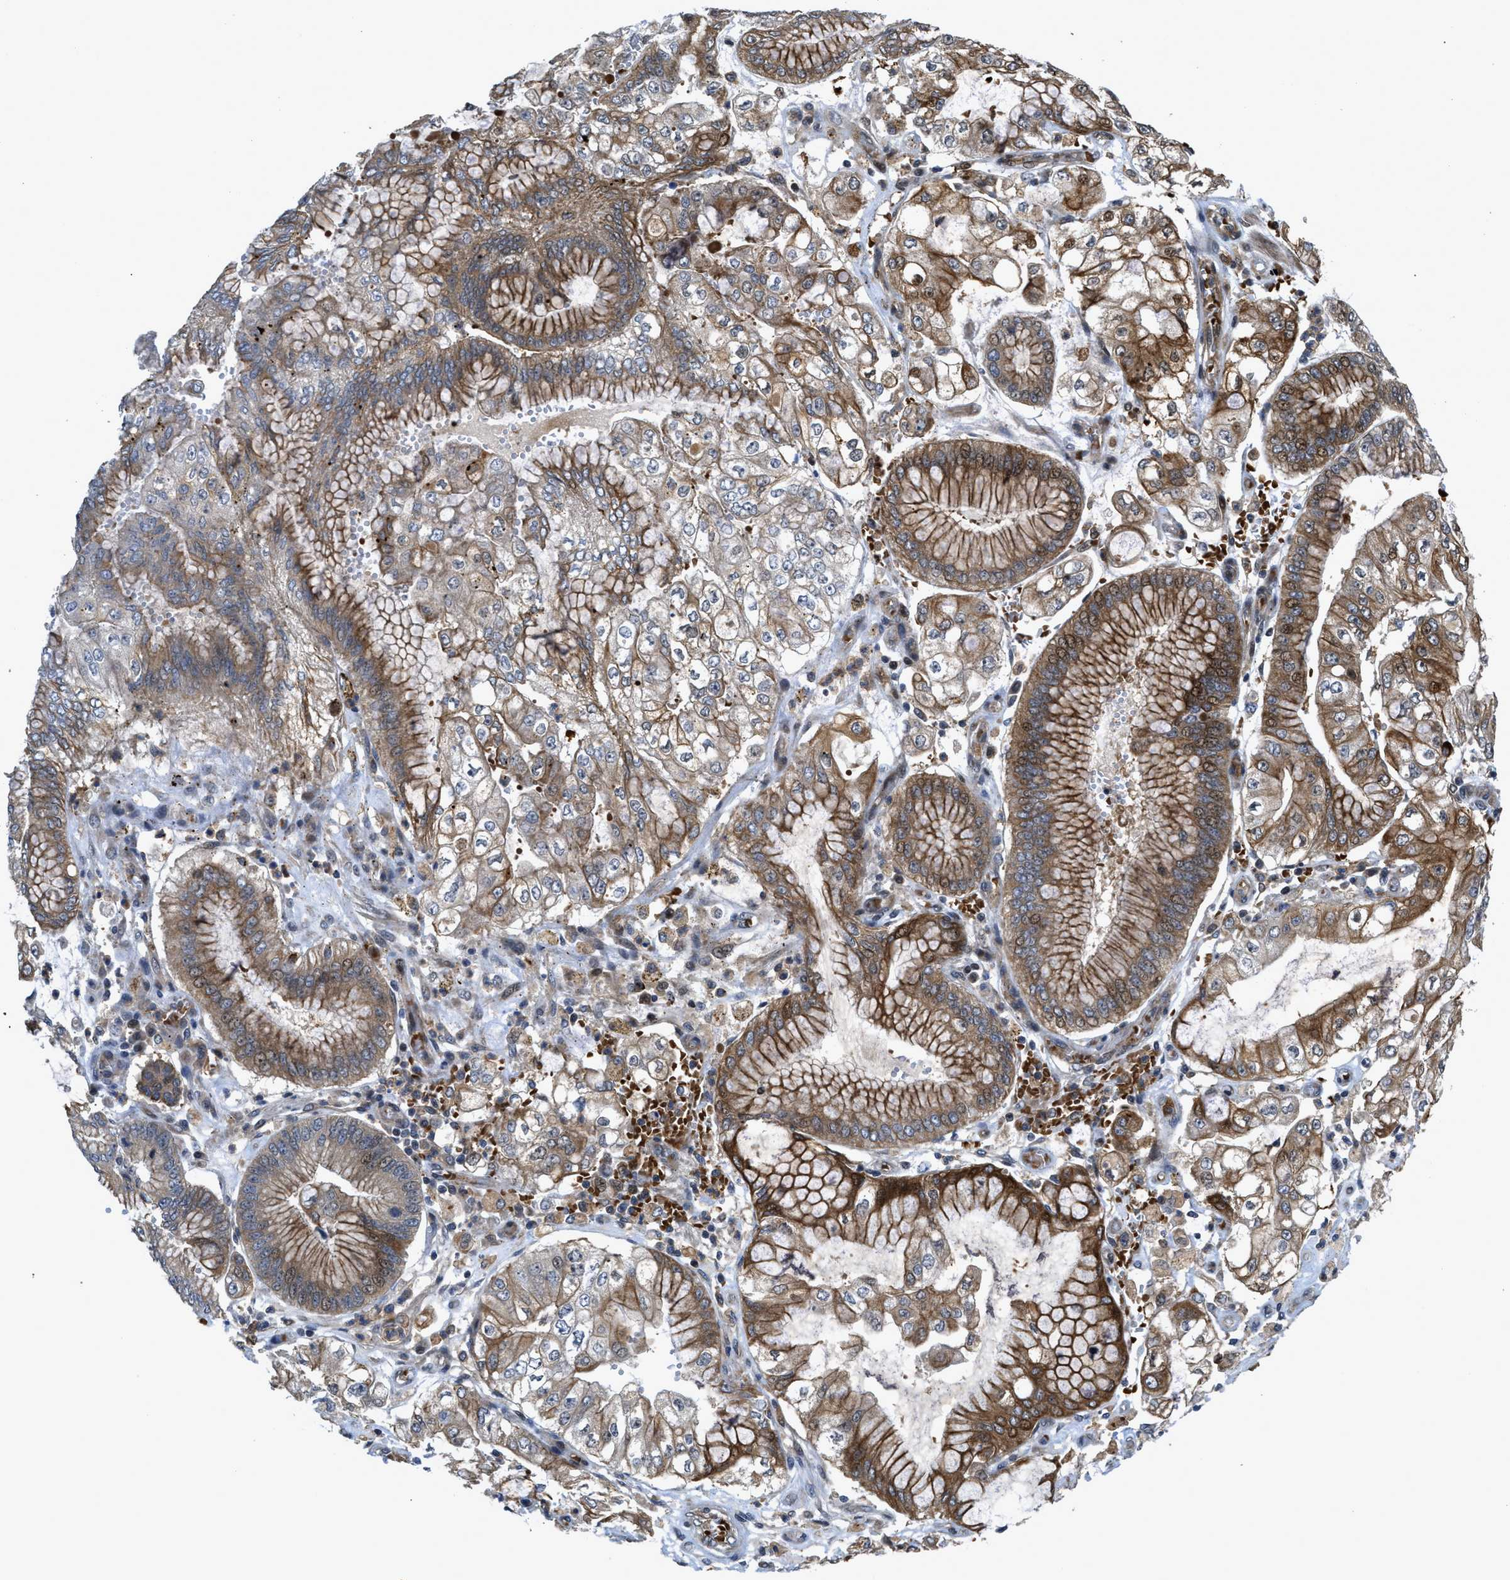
{"staining": {"intensity": "moderate", "quantity": ">75%", "location": "cytoplasmic/membranous"}, "tissue": "stomach cancer", "cell_type": "Tumor cells", "image_type": "cancer", "snomed": [{"axis": "morphology", "description": "Adenocarcinoma, NOS"}, {"axis": "topography", "description": "Stomach"}], "caption": "Protein analysis of stomach adenocarcinoma tissue exhibits moderate cytoplasmic/membranous positivity in approximately >75% of tumor cells.", "gene": "DNAJC28", "patient": {"sex": "male", "age": 76}}